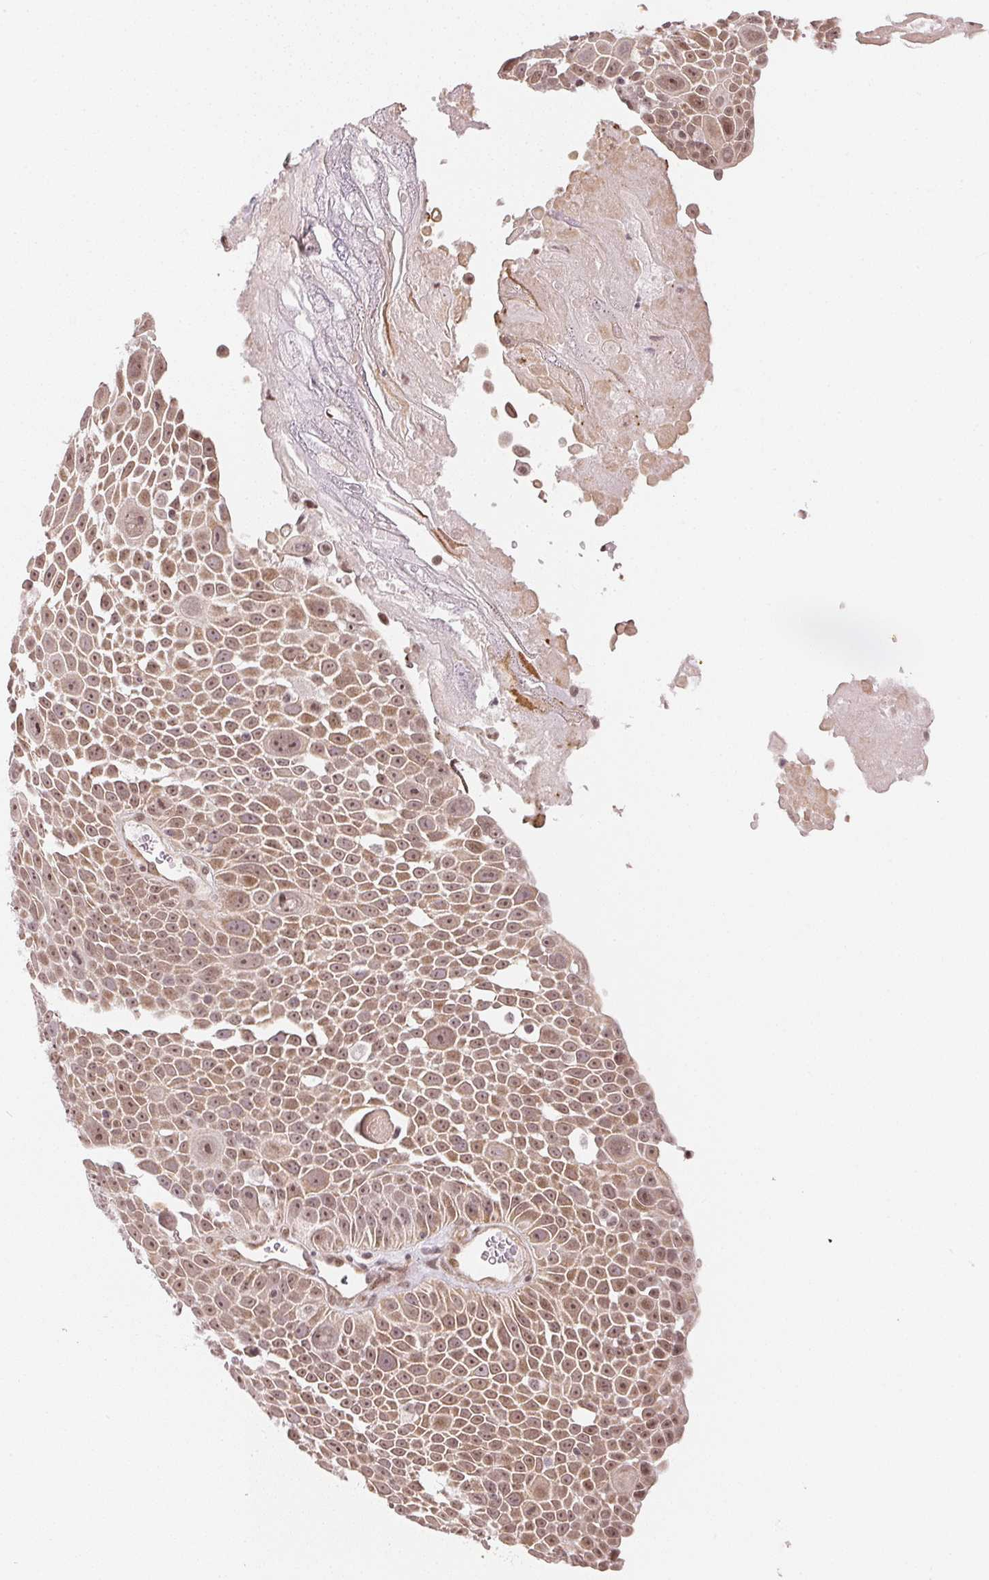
{"staining": {"intensity": "moderate", "quantity": ">75%", "location": "nuclear"}, "tissue": "lung cancer", "cell_type": "Tumor cells", "image_type": "cancer", "snomed": [{"axis": "morphology", "description": "Squamous cell carcinoma, NOS"}, {"axis": "morphology", "description": "Squamous cell carcinoma, metastatic, NOS"}, {"axis": "topography", "description": "Lymph node"}, {"axis": "topography", "description": "Lung"}], "caption": "There is medium levels of moderate nuclear staining in tumor cells of squamous cell carcinoma (lung), as demonstrated by immunohistochemical staining (brown color).", "gene": "KAT6A", "patient": {"sex": "female", "age": 62}}